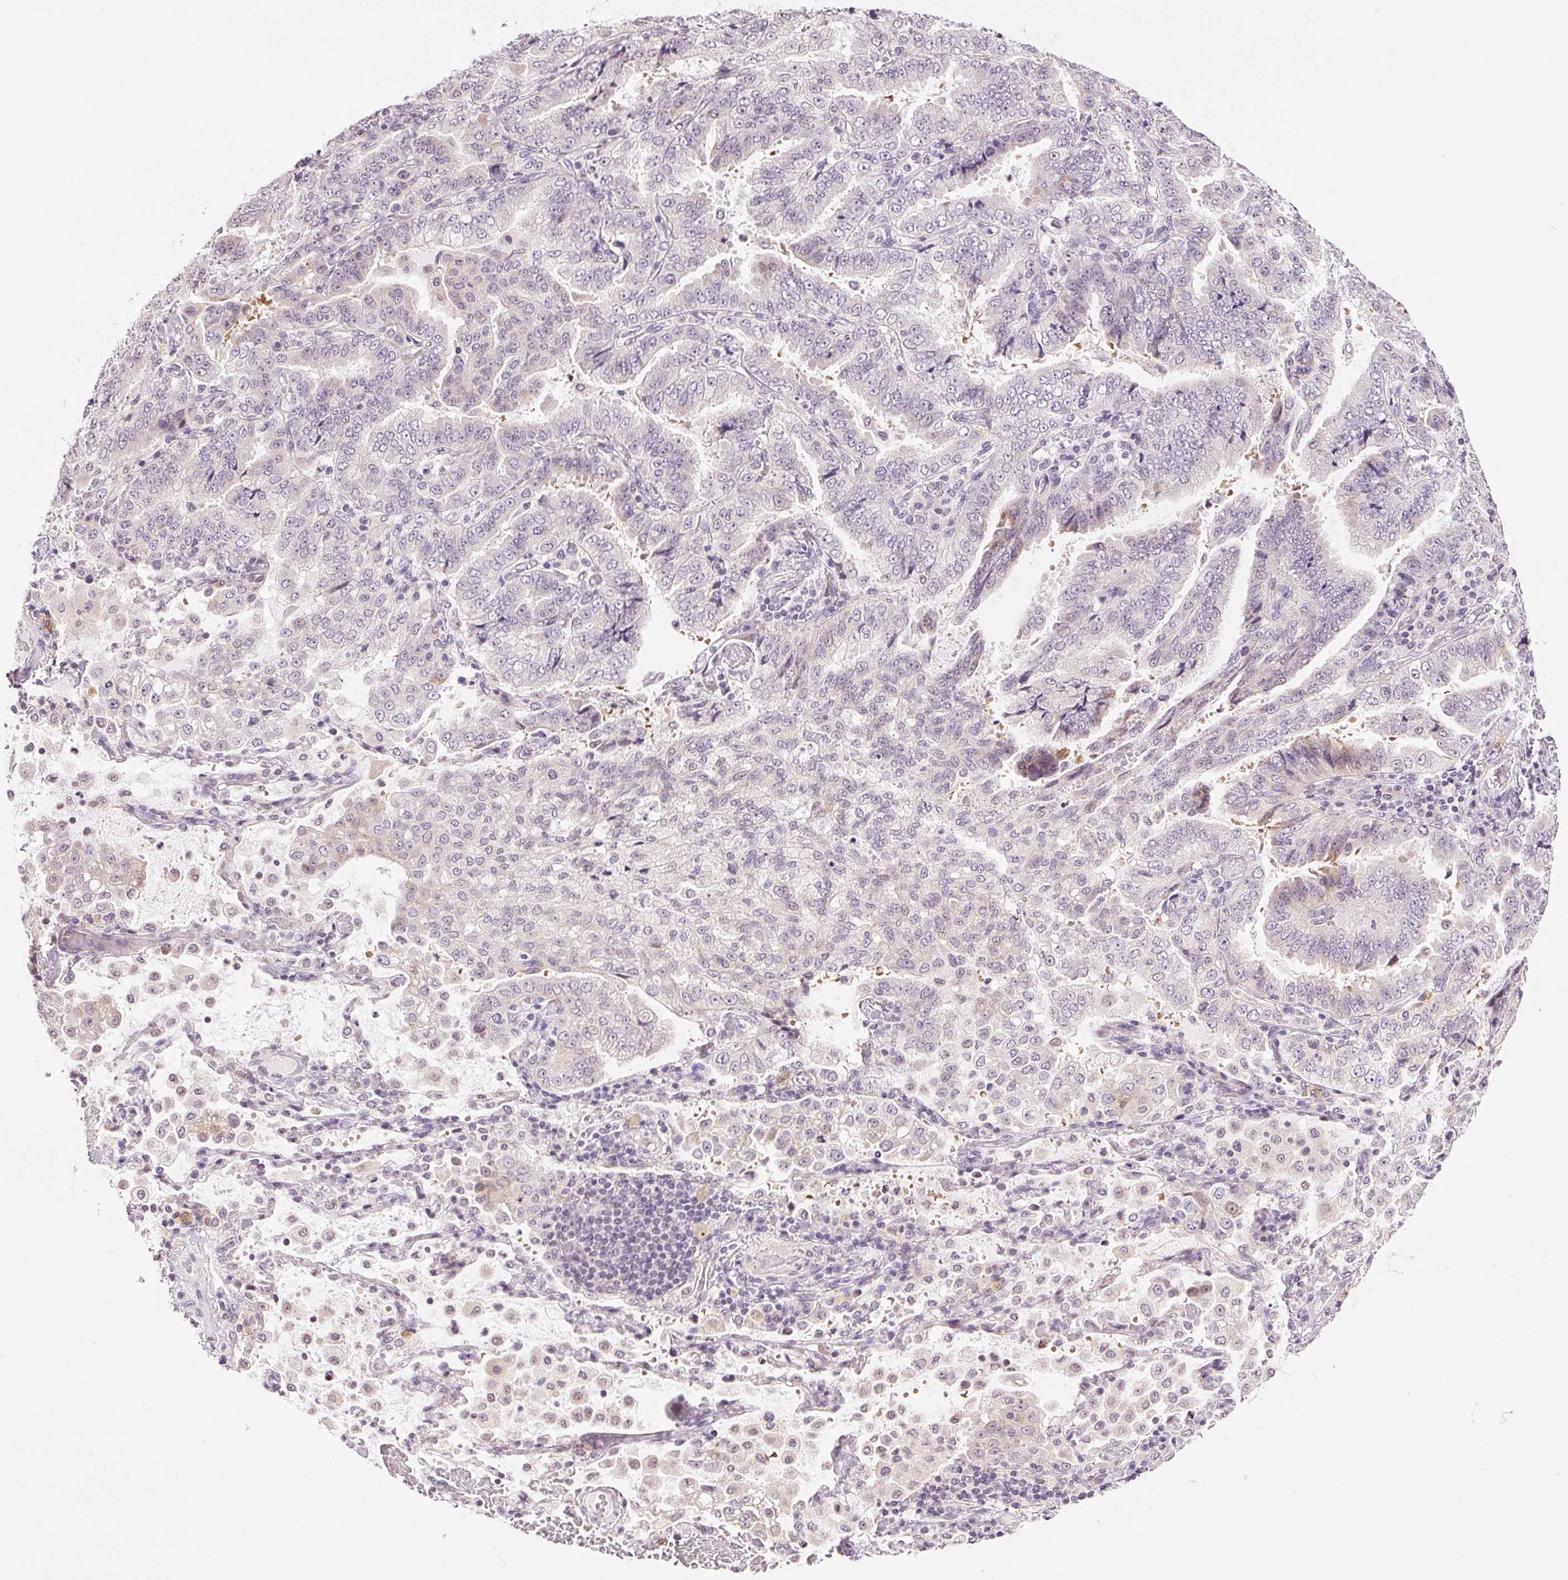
{"staining": {"intensity": "negative", "quantity": "none", "location": "none"}, "tissue": "lung cancer", "cell_type": "Tumor cells", "image_type": "cancer", "snomed": [{"axis": "morphology", "description": "Aneuploidy"}, {"axis": "morphology", "description": "Adenocarcinoma, NOS"}, {"axis": "morphology", "description": "Adenocarcinoma, metastatic, NOS"}, {"axis": "topography", "description": "Lymph node"}, {"axis": "topography", "description": "Lung"}], "caption": "DAB immunohistochemical staining of human lung cancer (adenocarcinoma) exhibits no significant staining in tumor cells.", "gene": "TNNT3", "patient": {"sex": "female", "age": 48}}